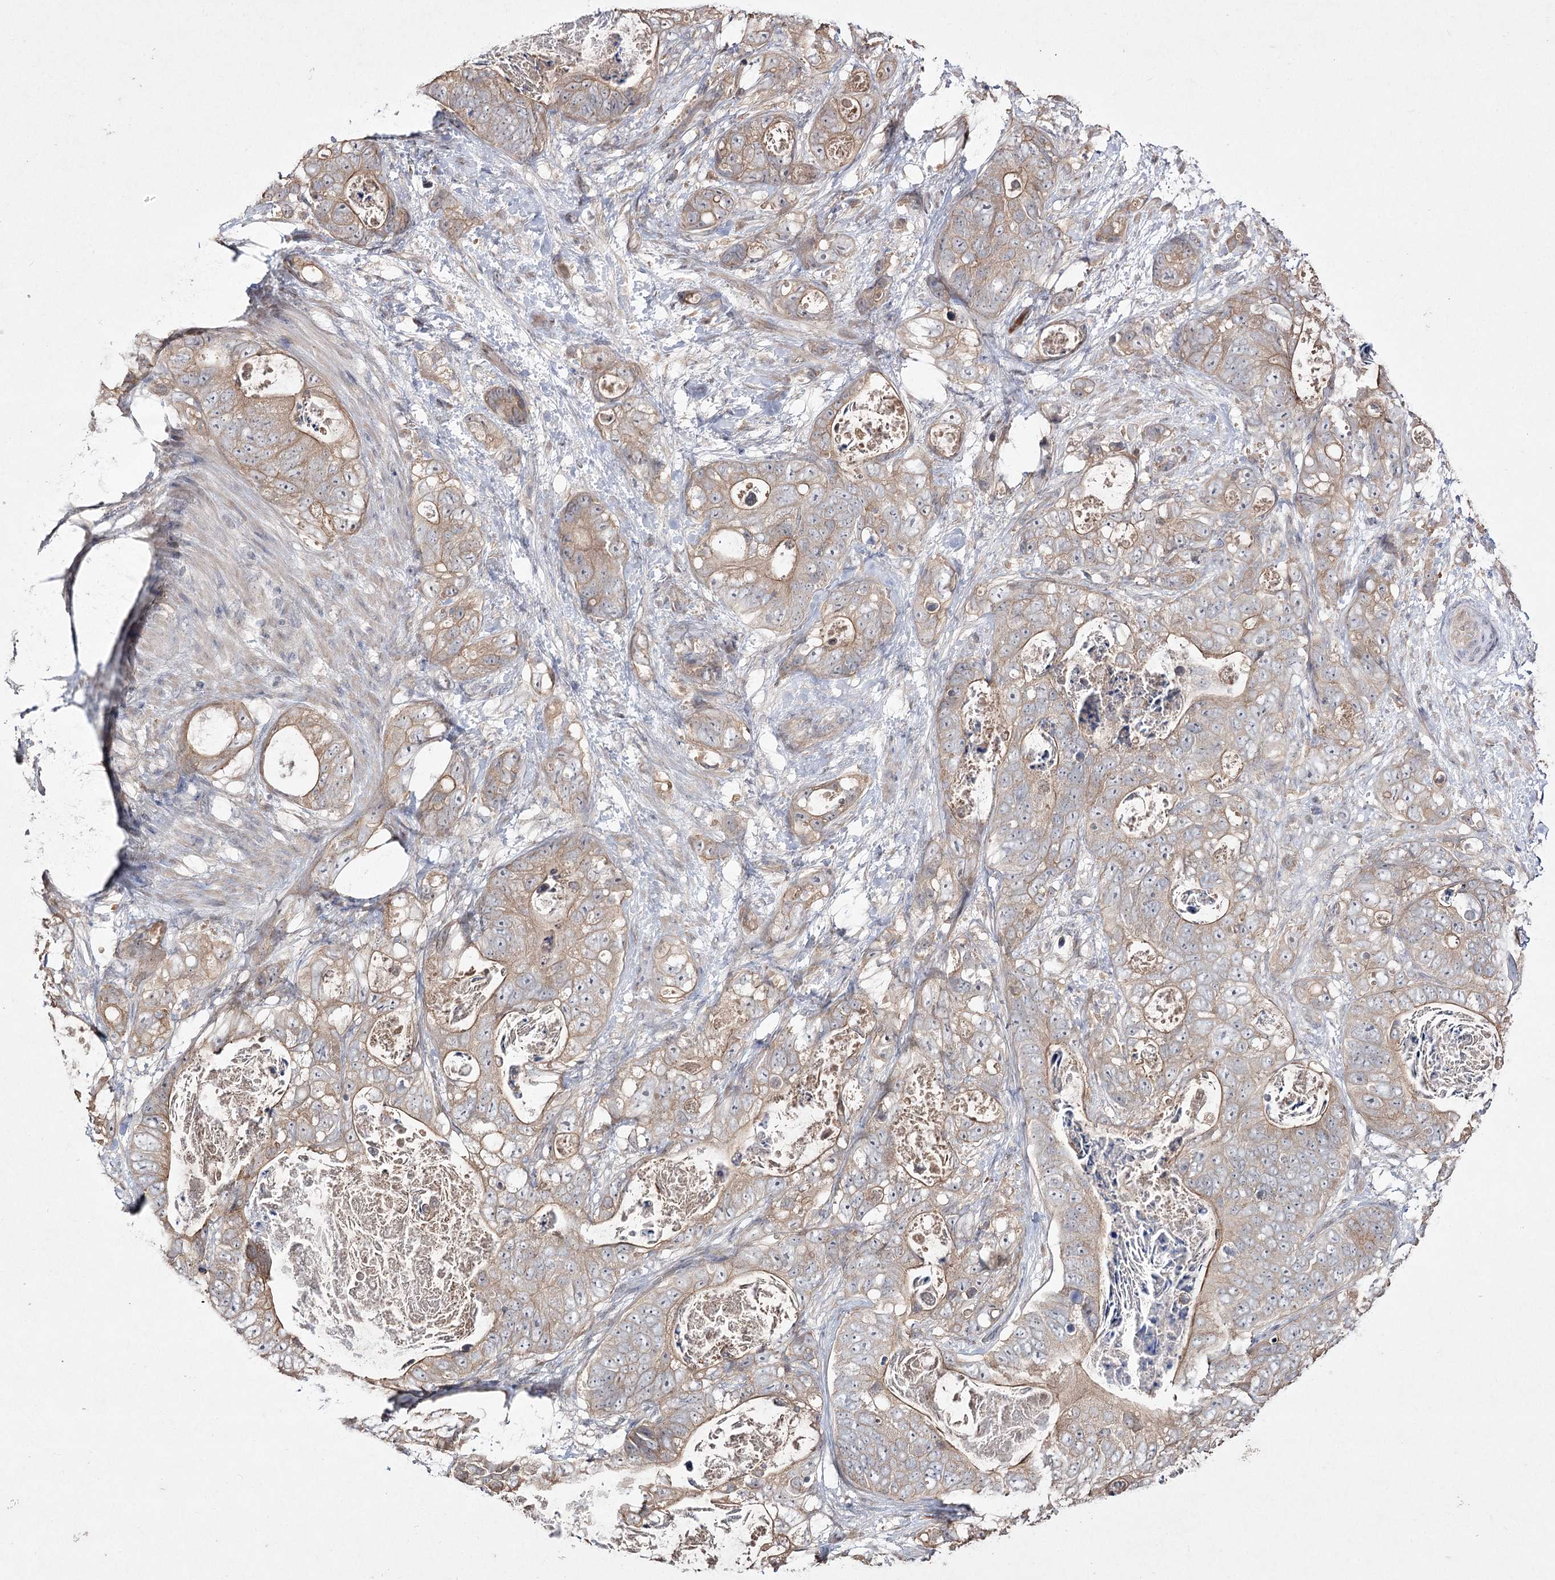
{"staining": {"intensity": "weak", "quantity": ">75%", "location": "cytoplasmic/membranous"}, "tissue": "stomach cancer", "cell_type": "Tumor cells", "image_type": "cancer", "snomed": [{"axis": "morphology", "description": "Normal tissue, NOS"}, {"axis": "morphology", "description": "Adenocarcinoma, NOS"}, {"axis": "topography", "description": "Stomach"}], "caption": "IHC (DAB) staining of human adenocarcinoma (stomach) shows weak cytoplasmic/membranous protein staining in approximately >75% of tumor cells. Using DAB (3,3'-diaminobenzidine) (brown) and hematoxylin (blue) stains, captured at high magnification using brightfield microscopy.", "gene": "FANCL", "patient": {"sex": "female", "age": 89}}